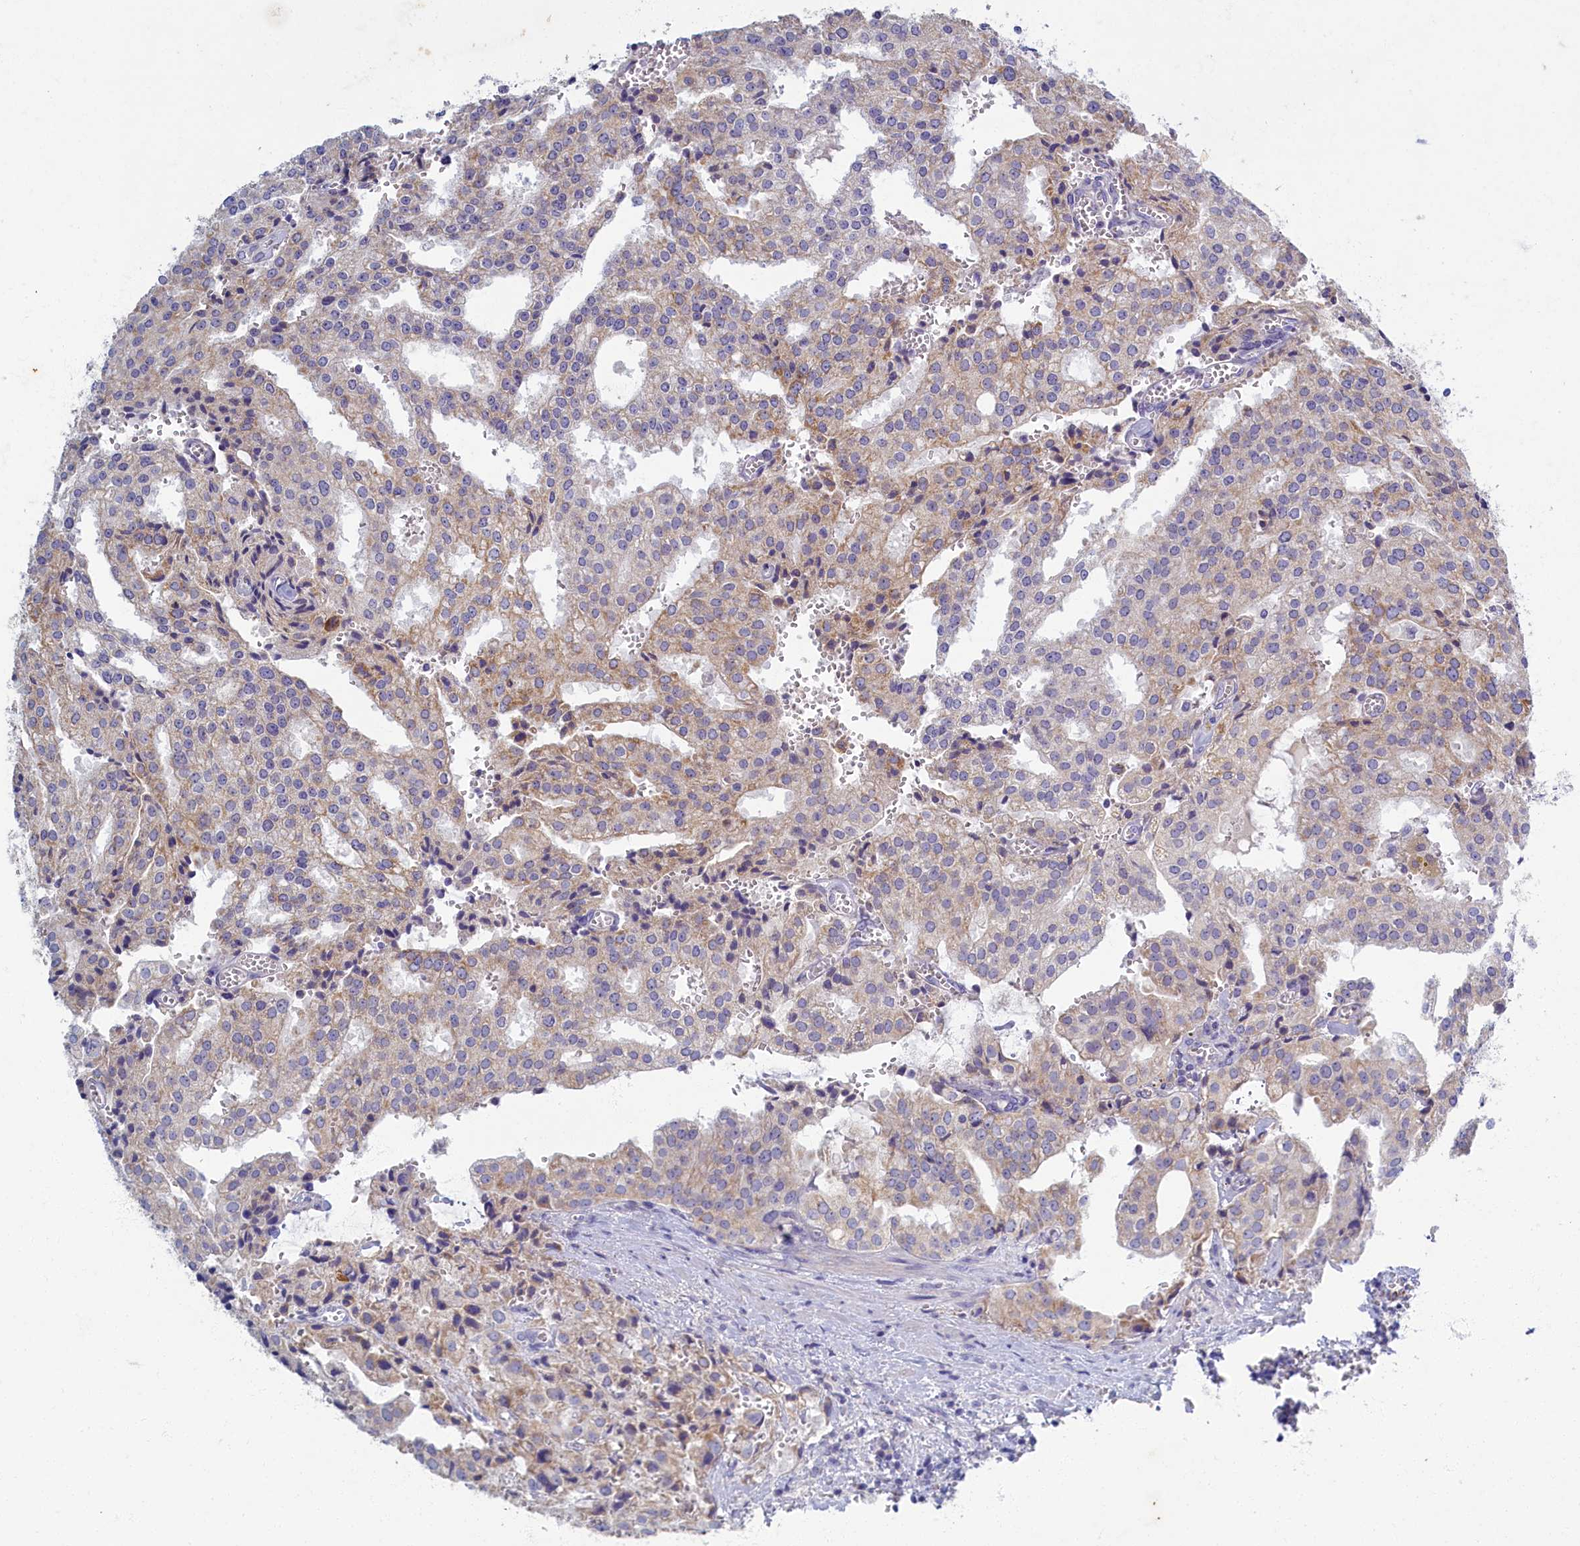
{"staining": {"intensity": "weak", "quantity": "25%-75%", "location": "cytoplasmic/membranous"}, "tissue": "prostate cancer", "cell_type": "Tumor cells", "image_type": "cancer", "snomed": [{"axis": "morphology", "description": "Adenocarcinoma, High grade"}, {"axis": "topography", "description": "Prostate"}], "caption": "Weak cytoplasmic/membranous protein expression is seen in approximately 25%-75% of tumor cells in adenocarcinoma (high-grade) (prostate). Ihc stains the protein in brown and the nuclei are stained blue.", "gene": "OCIAD2", "patient": {"sex": "male", "age": 68}}